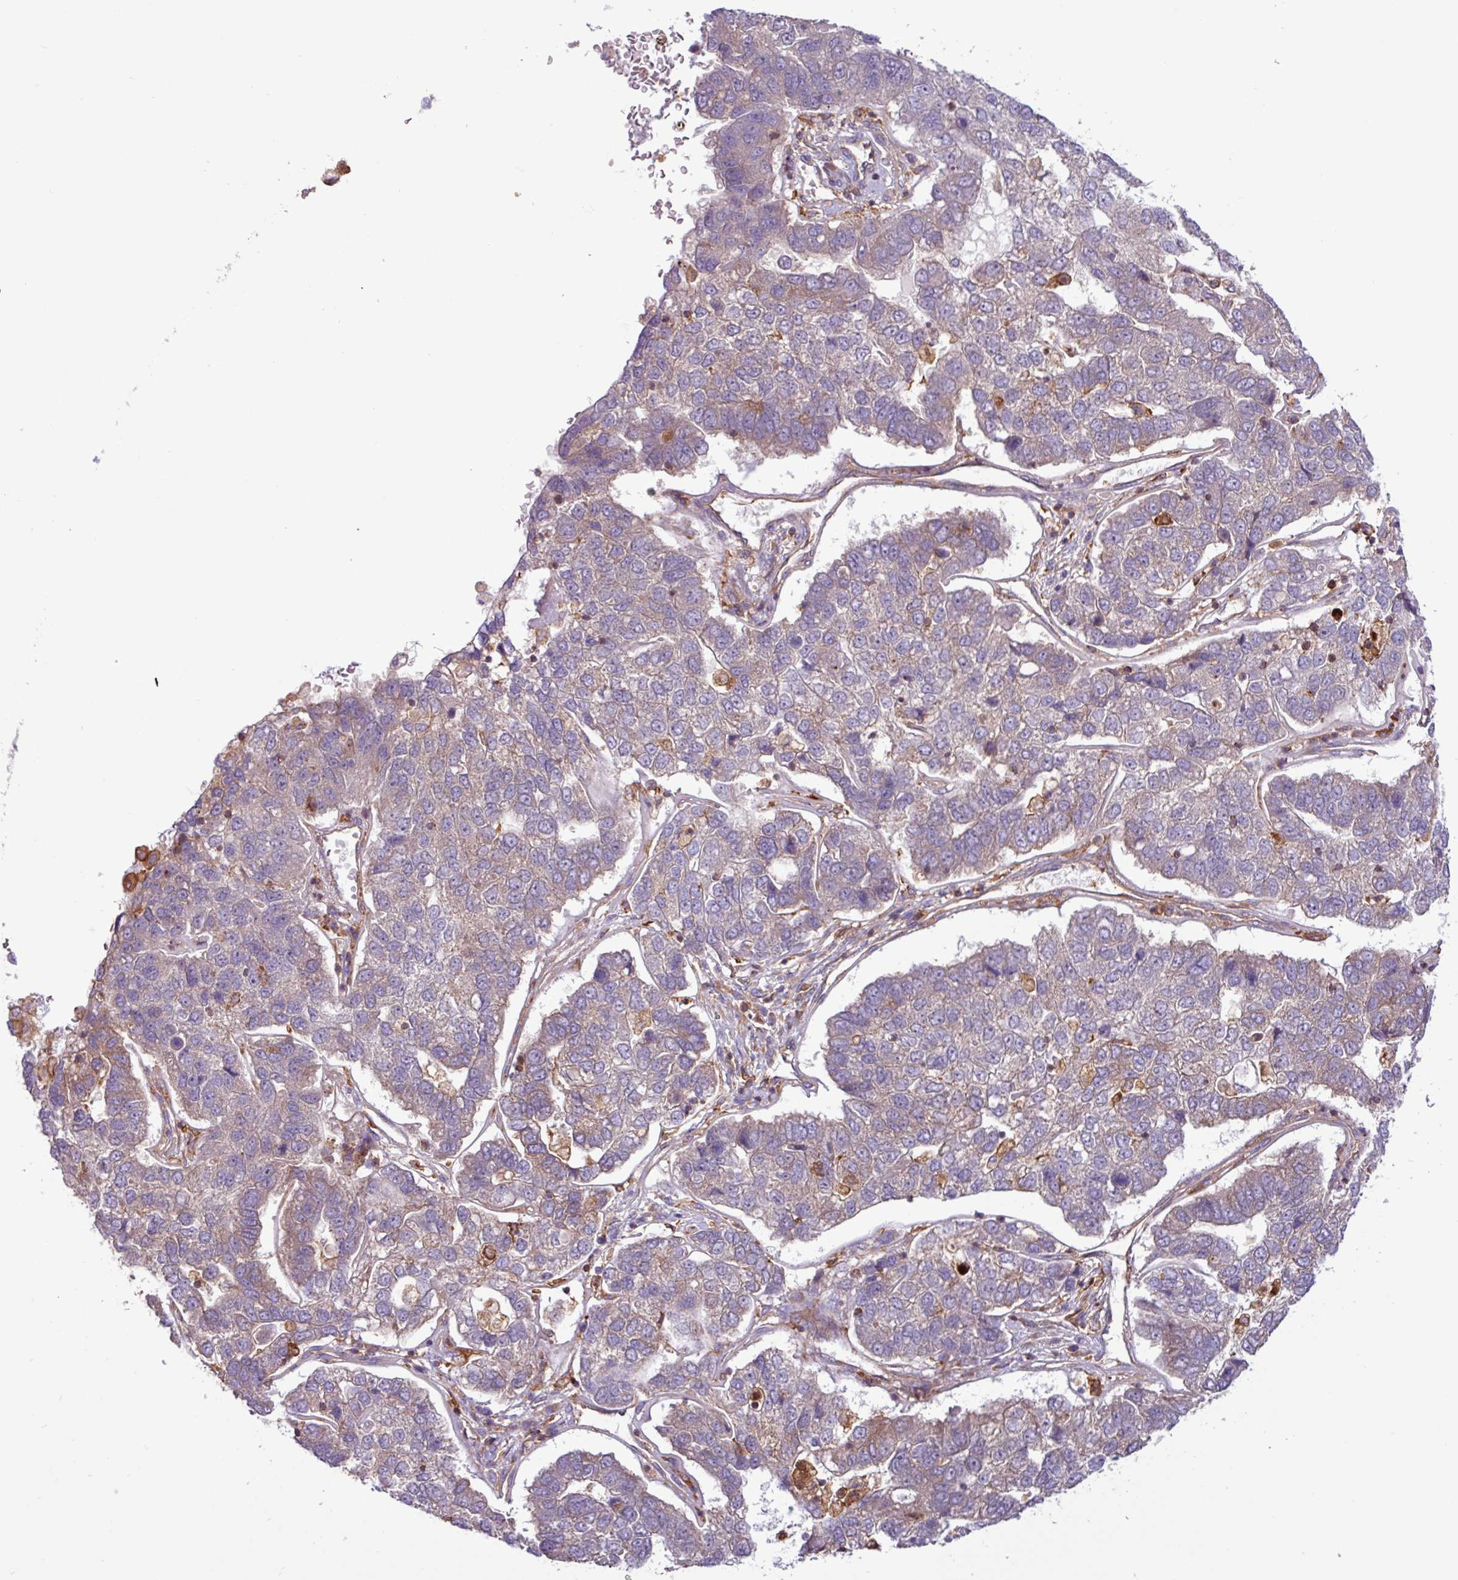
{"staining": {"intensity": "weak", "quantity": "<25%", "location": "cytoplasmic/membranous"}, "tissue": "pancreatic cancer", "cell_type": "Tumor cells", "image_type": "cancer", "snomed": [{"axis": "morphology", "description": "Adenocarcinoma, NOS"}, {"axis": "topography", "description": "Pancreas"}], "caption": "Tumor cells show no significant staining in adenocarcinoma (pancreatic). (Stains: DAB (3,3'-diaminobenzidine) IHC with hematoxylin counter stain, Microscopy: brightfield microscopy at high magnification).", "gene": "ACTR3", "patient": {"sex": "female", "age": 61}}